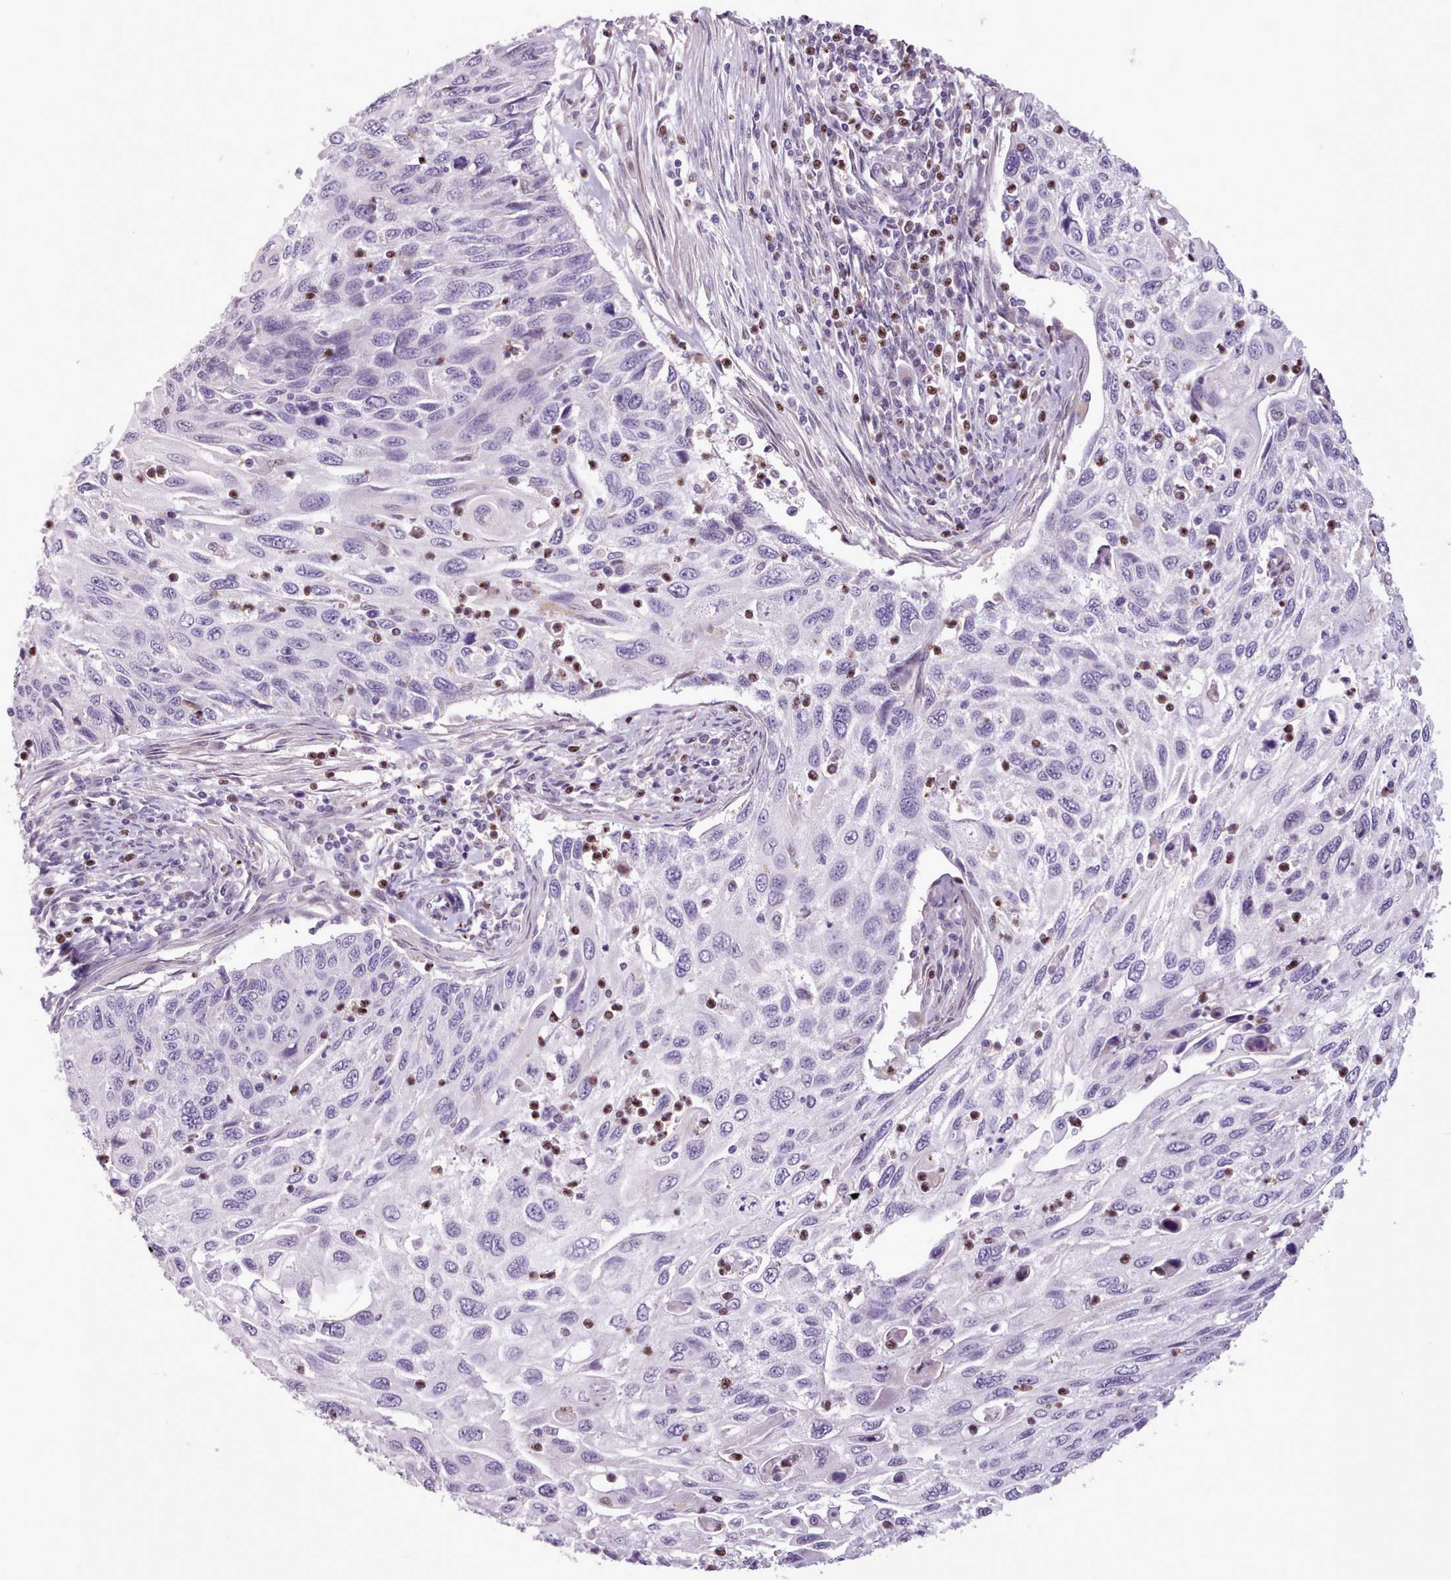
{"staining": {"intensity": "negative", "quantity": "none", "location": "none"}, "tissue": "cervical cancer", "cell_type": "Tumor cells", "image_type": "cancer", "snomed": [{"axis": "morphology", "description": "Squamous cell carcinoma, NOS"}, {"axis": "topography", "description": "Cervix"}], "caption": "This is an IHC micrograph of cervical squamous cell carcinoma. There is no staining in tumor cells.", "gene": "SLURP1", "patient": {"sex": "female", "age": 70}}